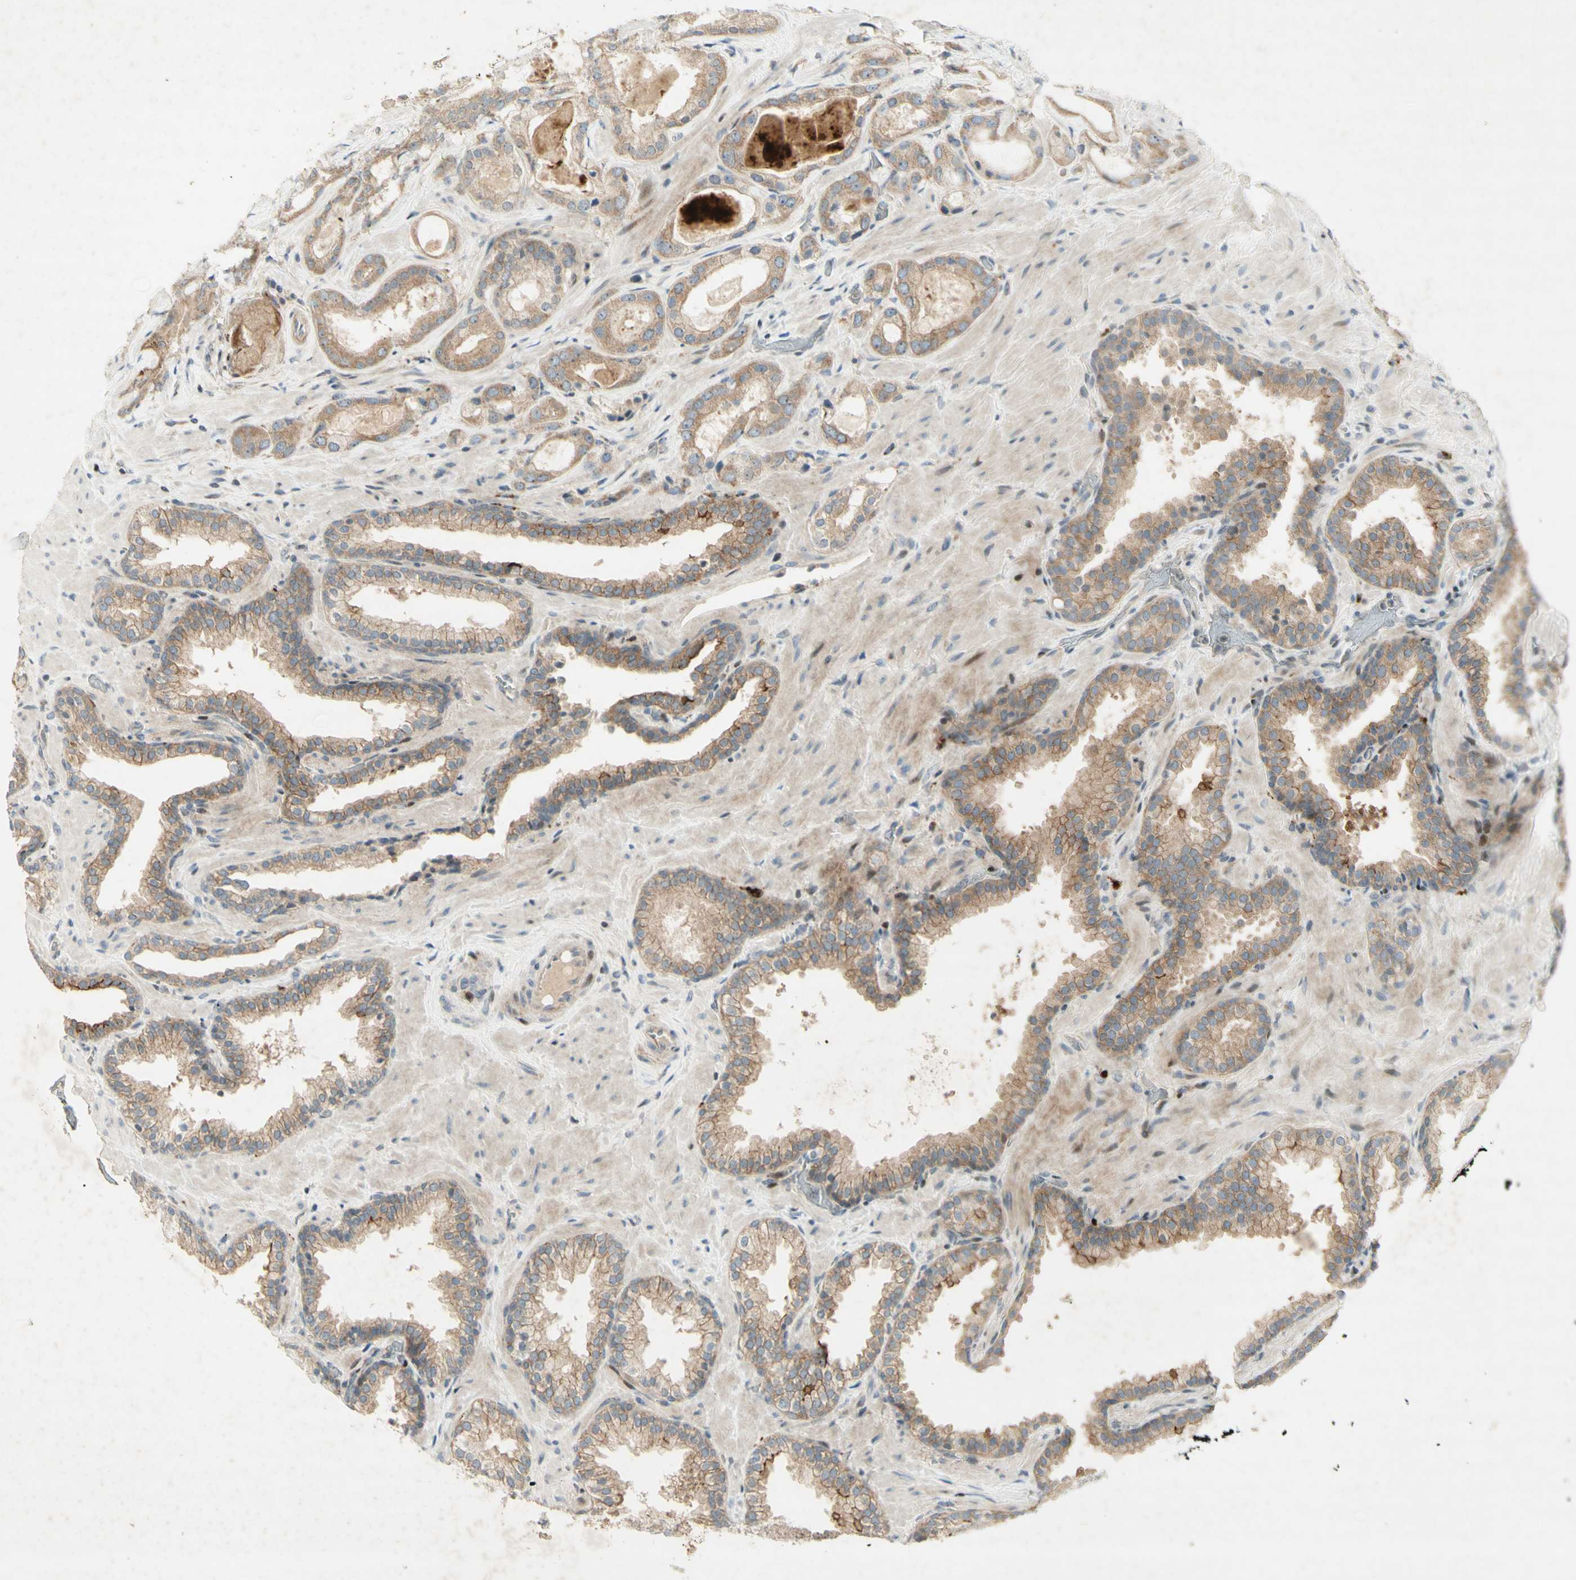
{"staining": {"intensity": "moderate", "quantity": "25%-75%", "location": "cytoplasmic/membranous"}, "tissue": "prostate cancer", "cell_type": "Tumor cells", "image_type": "cancer", "snomed": [{"axis": "morphology", "description": "Adenocarcinoma, High grade"}, {"axis": "topography", "description": "Prostate"}], "caption": "Immunohistochemistry (IHC) photomicrograph of prostate cancer stained for a protein (brown), which shows medium levels of moderate cytoplasmic/membranous staining in approximately 25%-75% of tumor cells.", "gene": "ETF1", "patient": {"sex": "male", "age": 64}}